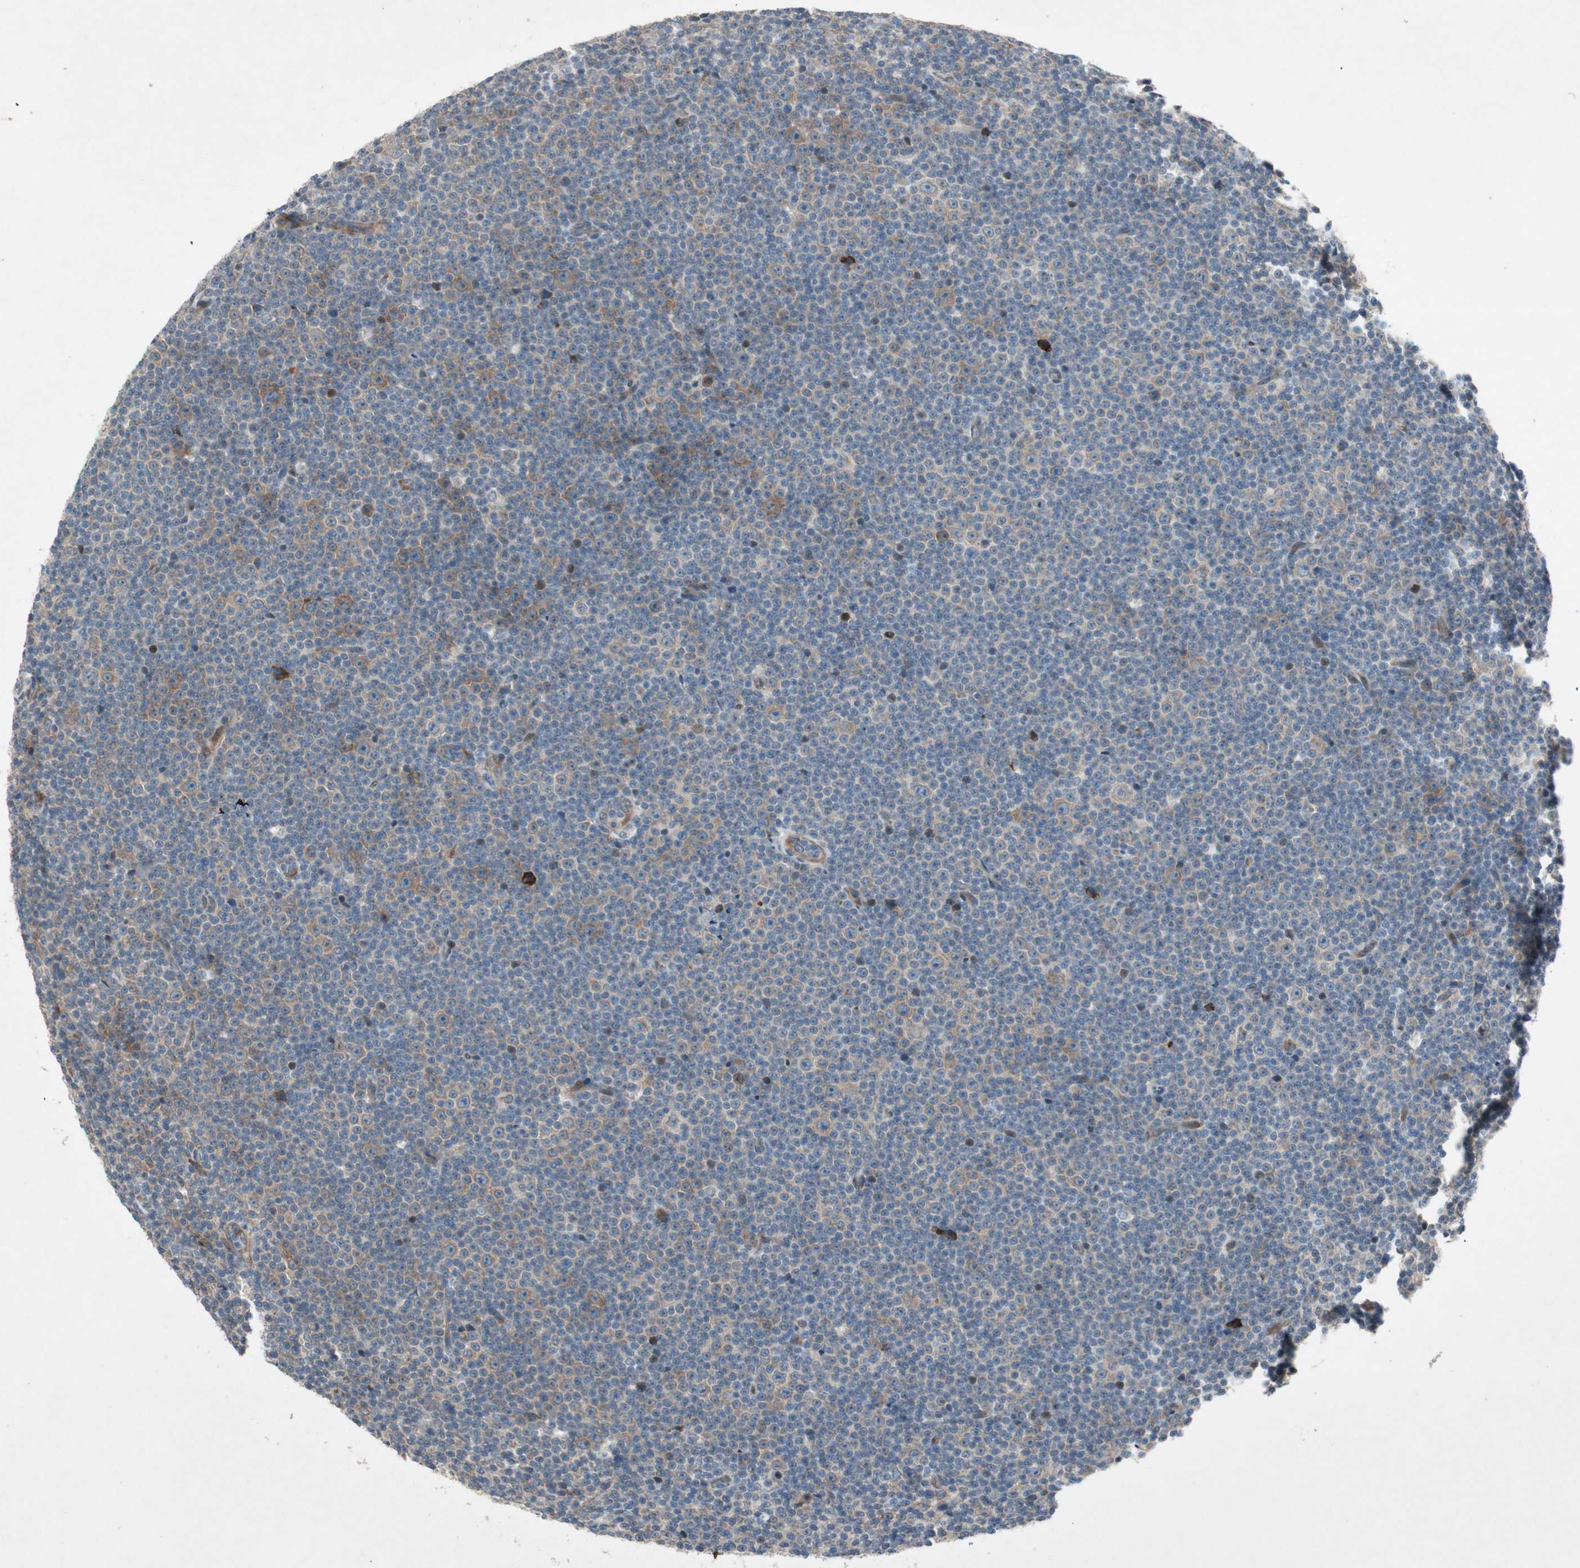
{"staining": {"intensity": "strong", "quantity": "<25%", "location": "cytoplasmic/membranous"}, "tissue": "lymphoma", "cell_type": "Tumor cells", "image_type": "cancer", "snomed": [{"axis": "morphology", "description": "Malignant lymphoma, non-Hodgkin's type, Low grade"}, {"axis": "topography", "description": "Lymph node"}], "caption": "Immunohistochemistry (IHC) of human low-grade malignant lymphoma, non-Hodgkin's type exhibits medium levels of strong cytoplasmic/membranous positivity in about <25% of tumor cells.", "gene": "APOO", "patient": {"sex": "female", "age": 67}}